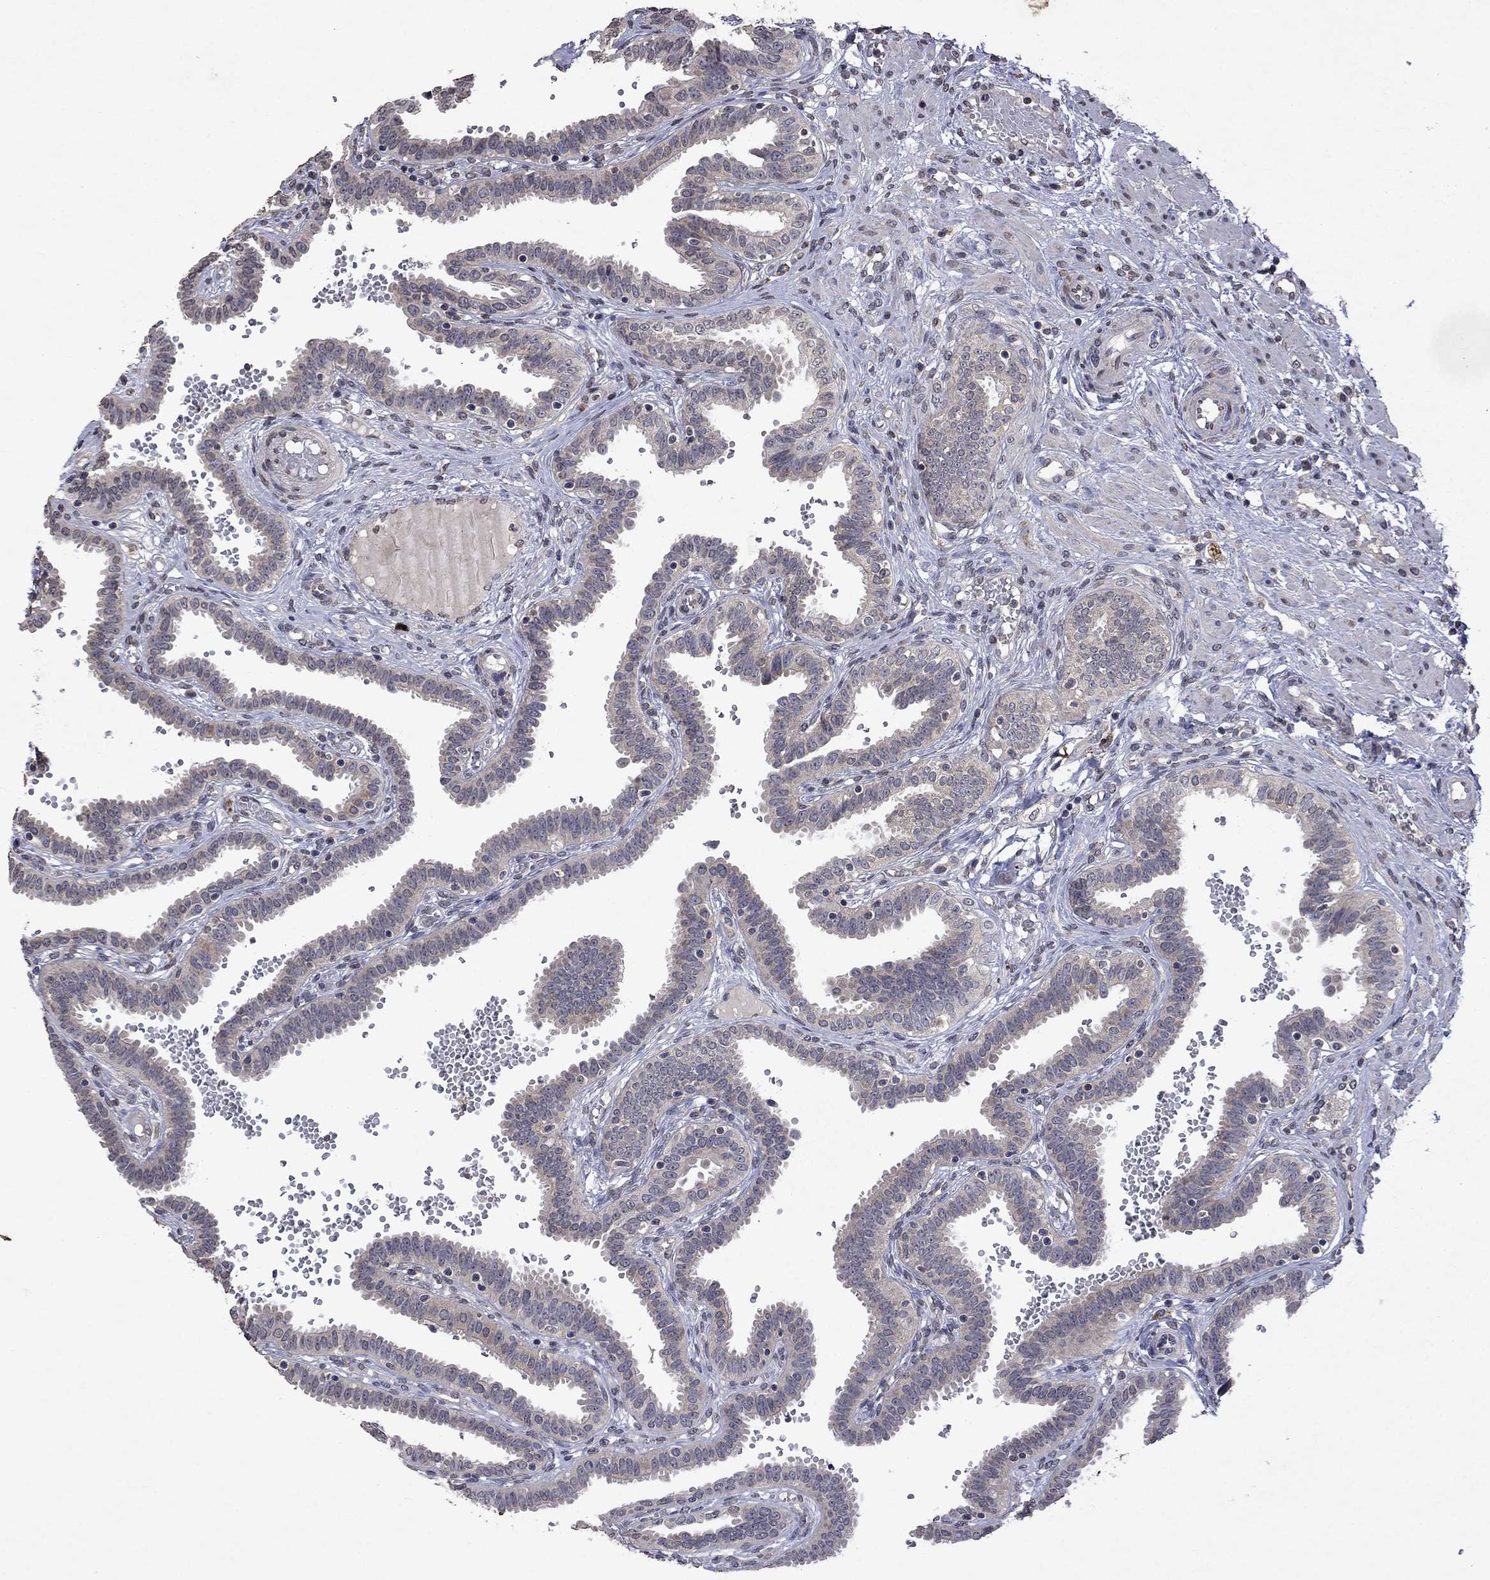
{"staining": {"intensity": "negative", "quantity": "none", "location": "none"}, "tissue": "fallopian tube", "cell_type": "Glandular cells", "image_type": "normal", "snomed": [{"axis": "morphology", "description": "Normal tissue, NOS"}, {"axis": "topography", "description": "Fallopian tube"}], "caption": "This is a histopathology image of immunohistochemistry staining of normal fallopian tube, which shows no staining in glandular cells. (Immunohistochemistry (ihc), brightfield microscopy, high magnification).", "gene": "TTC38", "patient": {"sex": "female", "age": 37}}